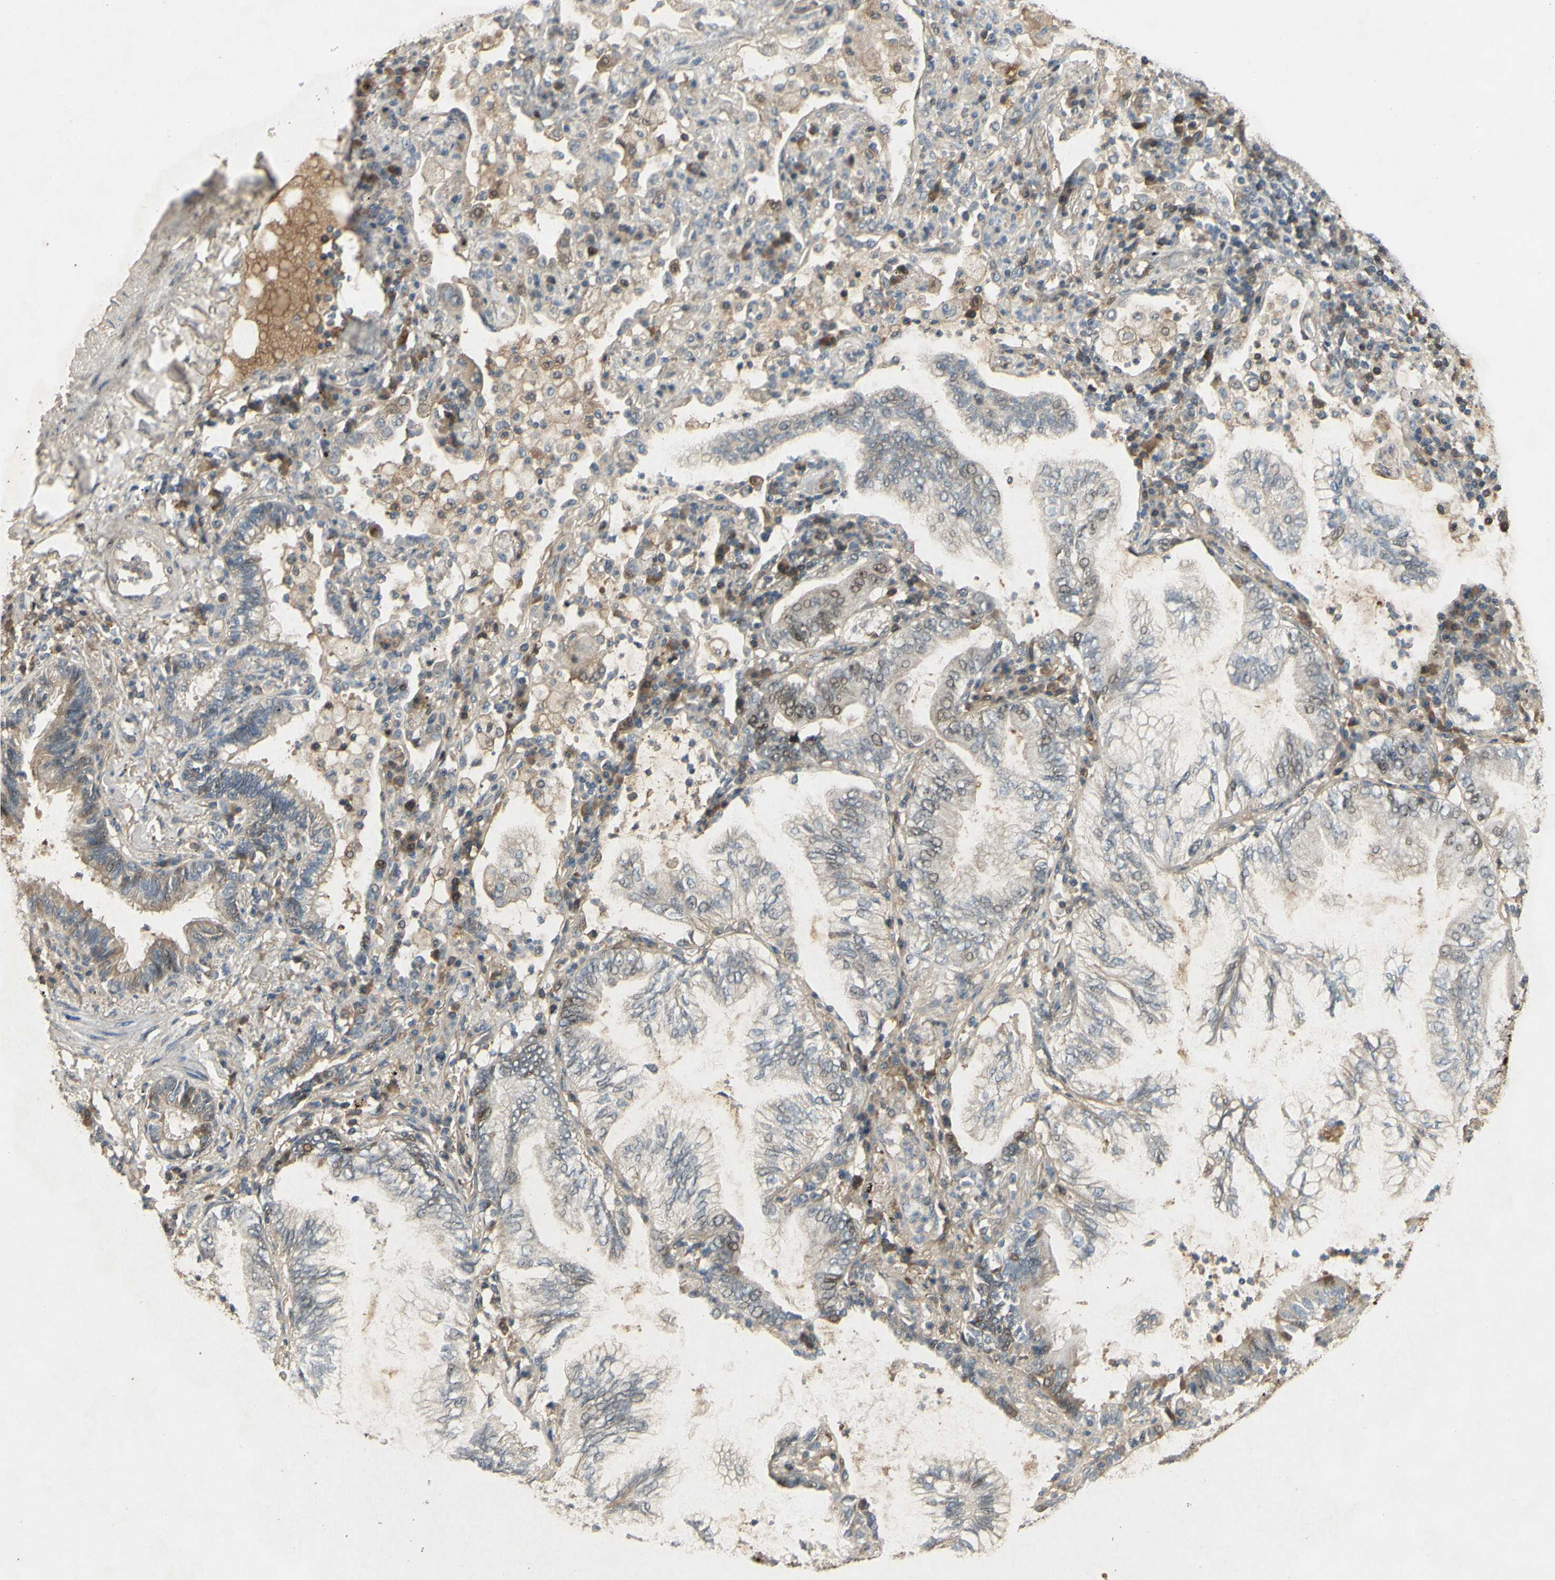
{"staining": {"intensity": "negative", "quantity": "none", "location": "none"}, "tissue": "lung cancer", "cell_type": "Tumor cells", "image_type": "cancer", "snomed": [{"axis": "morphology", "description": "Normal tissue, NOS"}, {"axis": "morphology", "description": "Adenocarcinoma, NOS"}, {"axis": "topography", "description": "Bronchus"}, {"axis": "topography", "description": "Lung"}], "caption": "The IHC photomicrograph has no significant expression in tumor cells of lung cancer tissue. (DAB immunohistochemistry, high magnification).", "gene": "RAD18", "patient": {"sex": "female", "age": 70}}